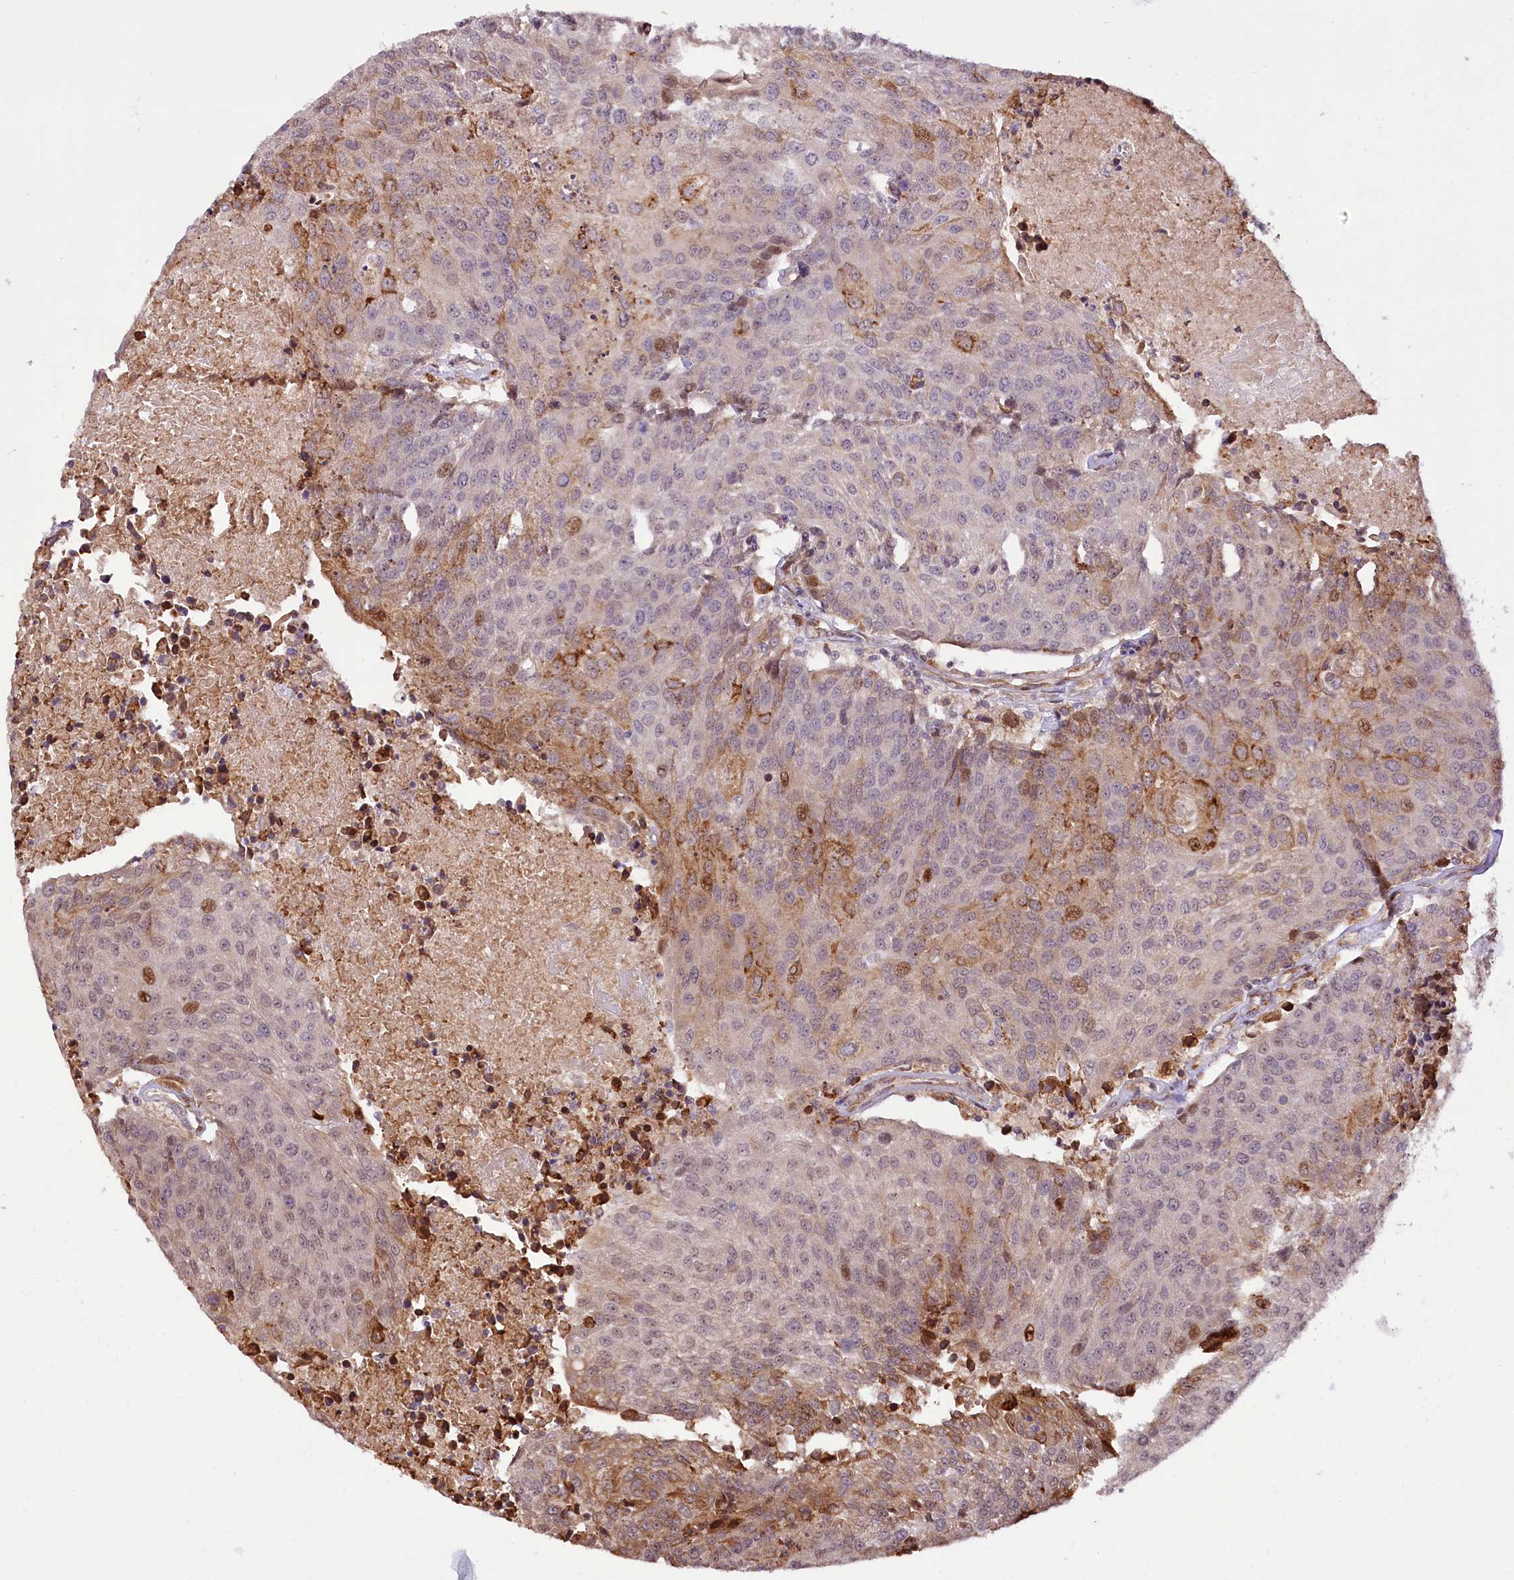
{"staining": {"intensity": "moderate", "quantity": "<25%", "location": "cytoplasmic/membranous"}, "tissue": "urothelial cancer", "cell_type": "Tumor cells", "image_type": "cancer", "snomed": [{"axis": "morphology", "description": "Urothelial carcinoma, High grade"}, {"axis": "topography", "description": "Urinary bladder"}], "caption": "Protein expression by immunohistochemistry exhibits moderate cytoplasmic/membranous positivity in approximately <25% of tumor cells in high-grade urothelial carcinoma.", "gene": "CUTC", "patient": {"sex": "female", "age": 85}}